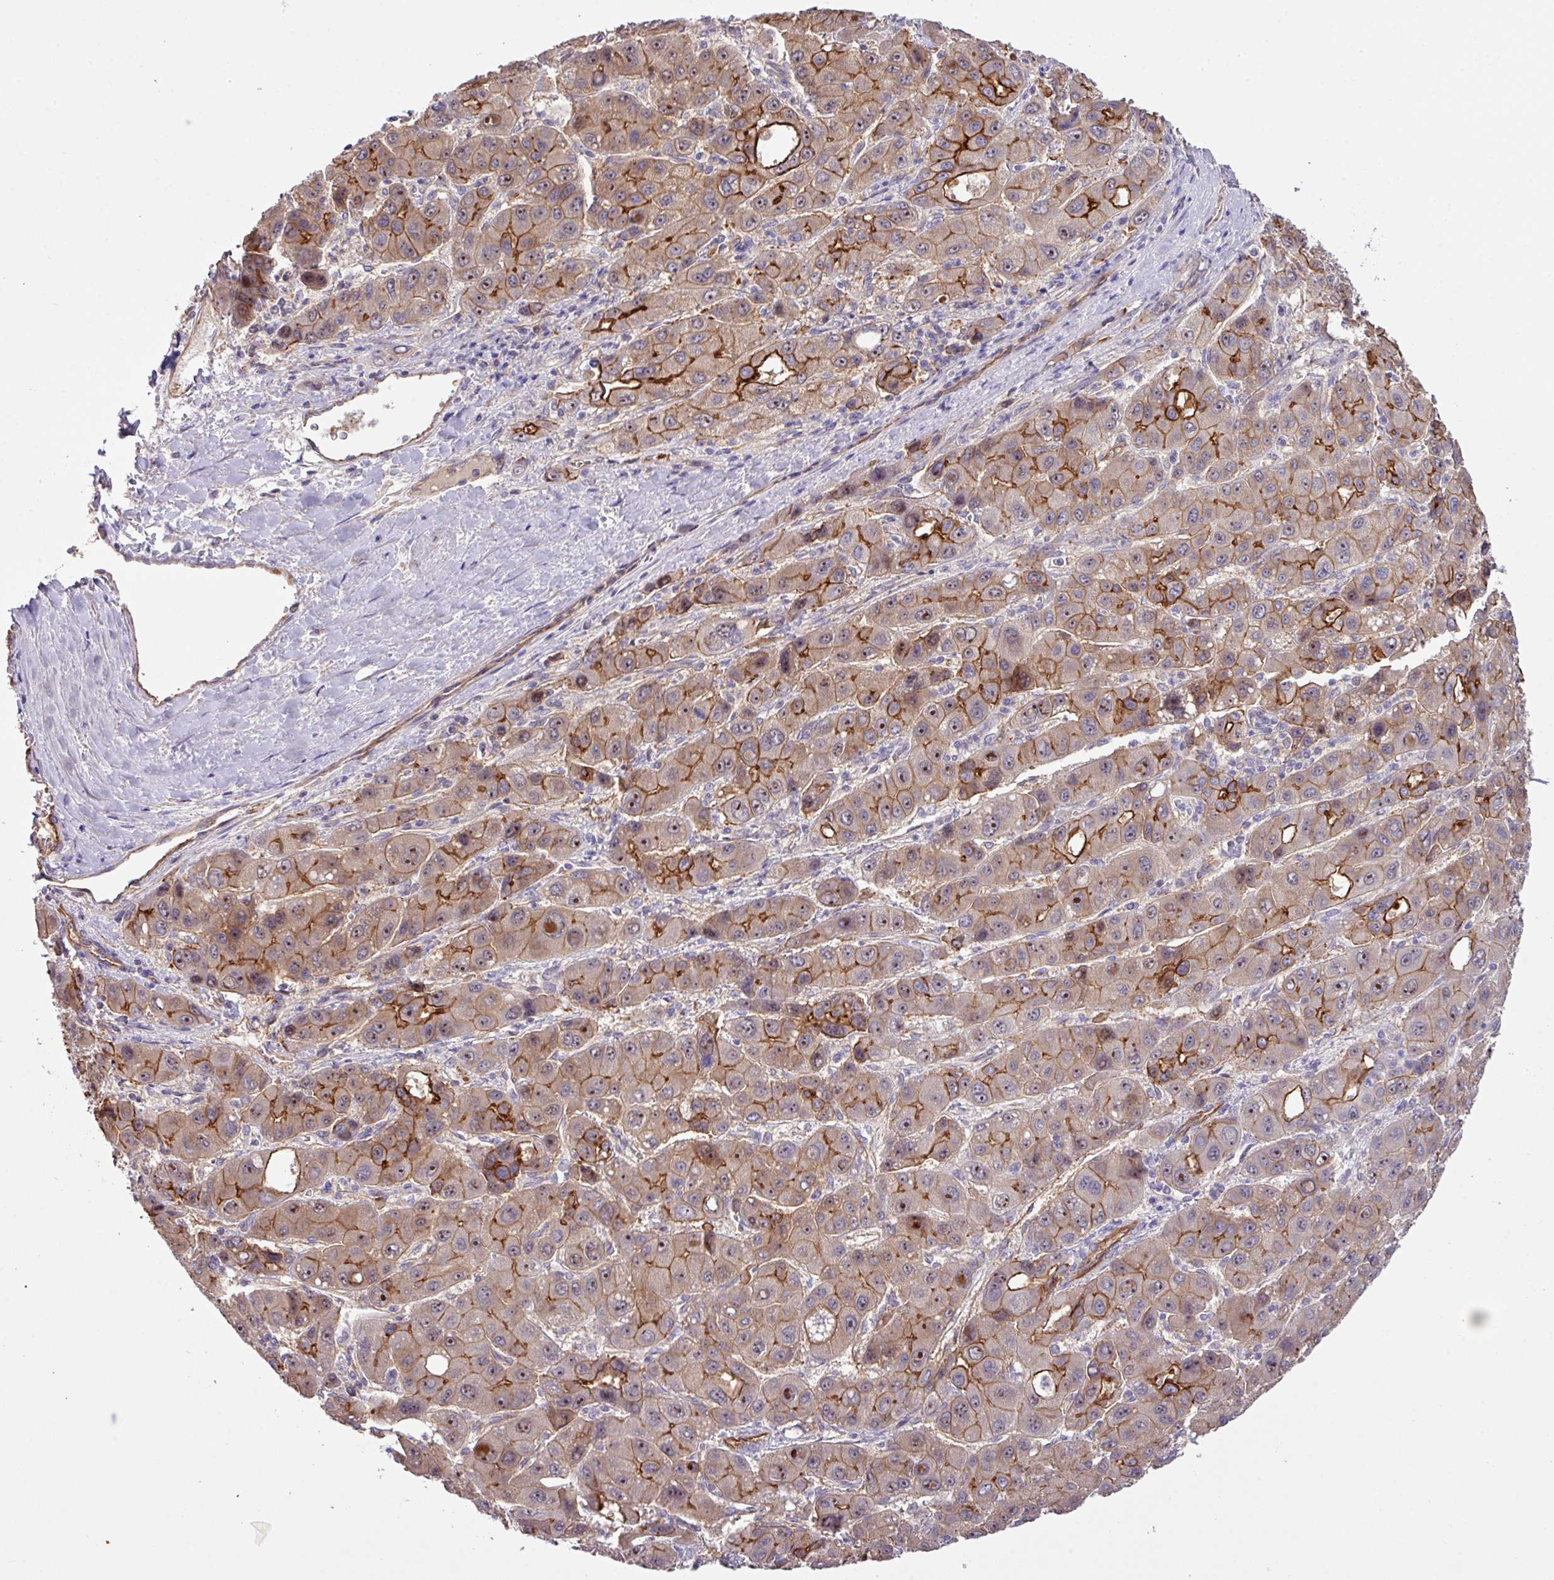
{"staining": {"intensity": "moderate", "quantity": ">75%", "location": "cytoplasmic/membranous"}, "tissue": "liver cancer", "cell_type": "Tumor cells", "image_type": "cancer", "snomed": [{"axis": "morphology", "description": "Carcinoma, Hepatocellular, NOS"}, {"axis": "topography", "description": "Liver"}], "caption": "An image of human hepatocellular carcinoma (liver) stained for a protein displays moderate cytoplasmic/membranous brown staining in tumor cells.", "gene": "LRRC53", "patient": {"sex": "male", "age": 55}}